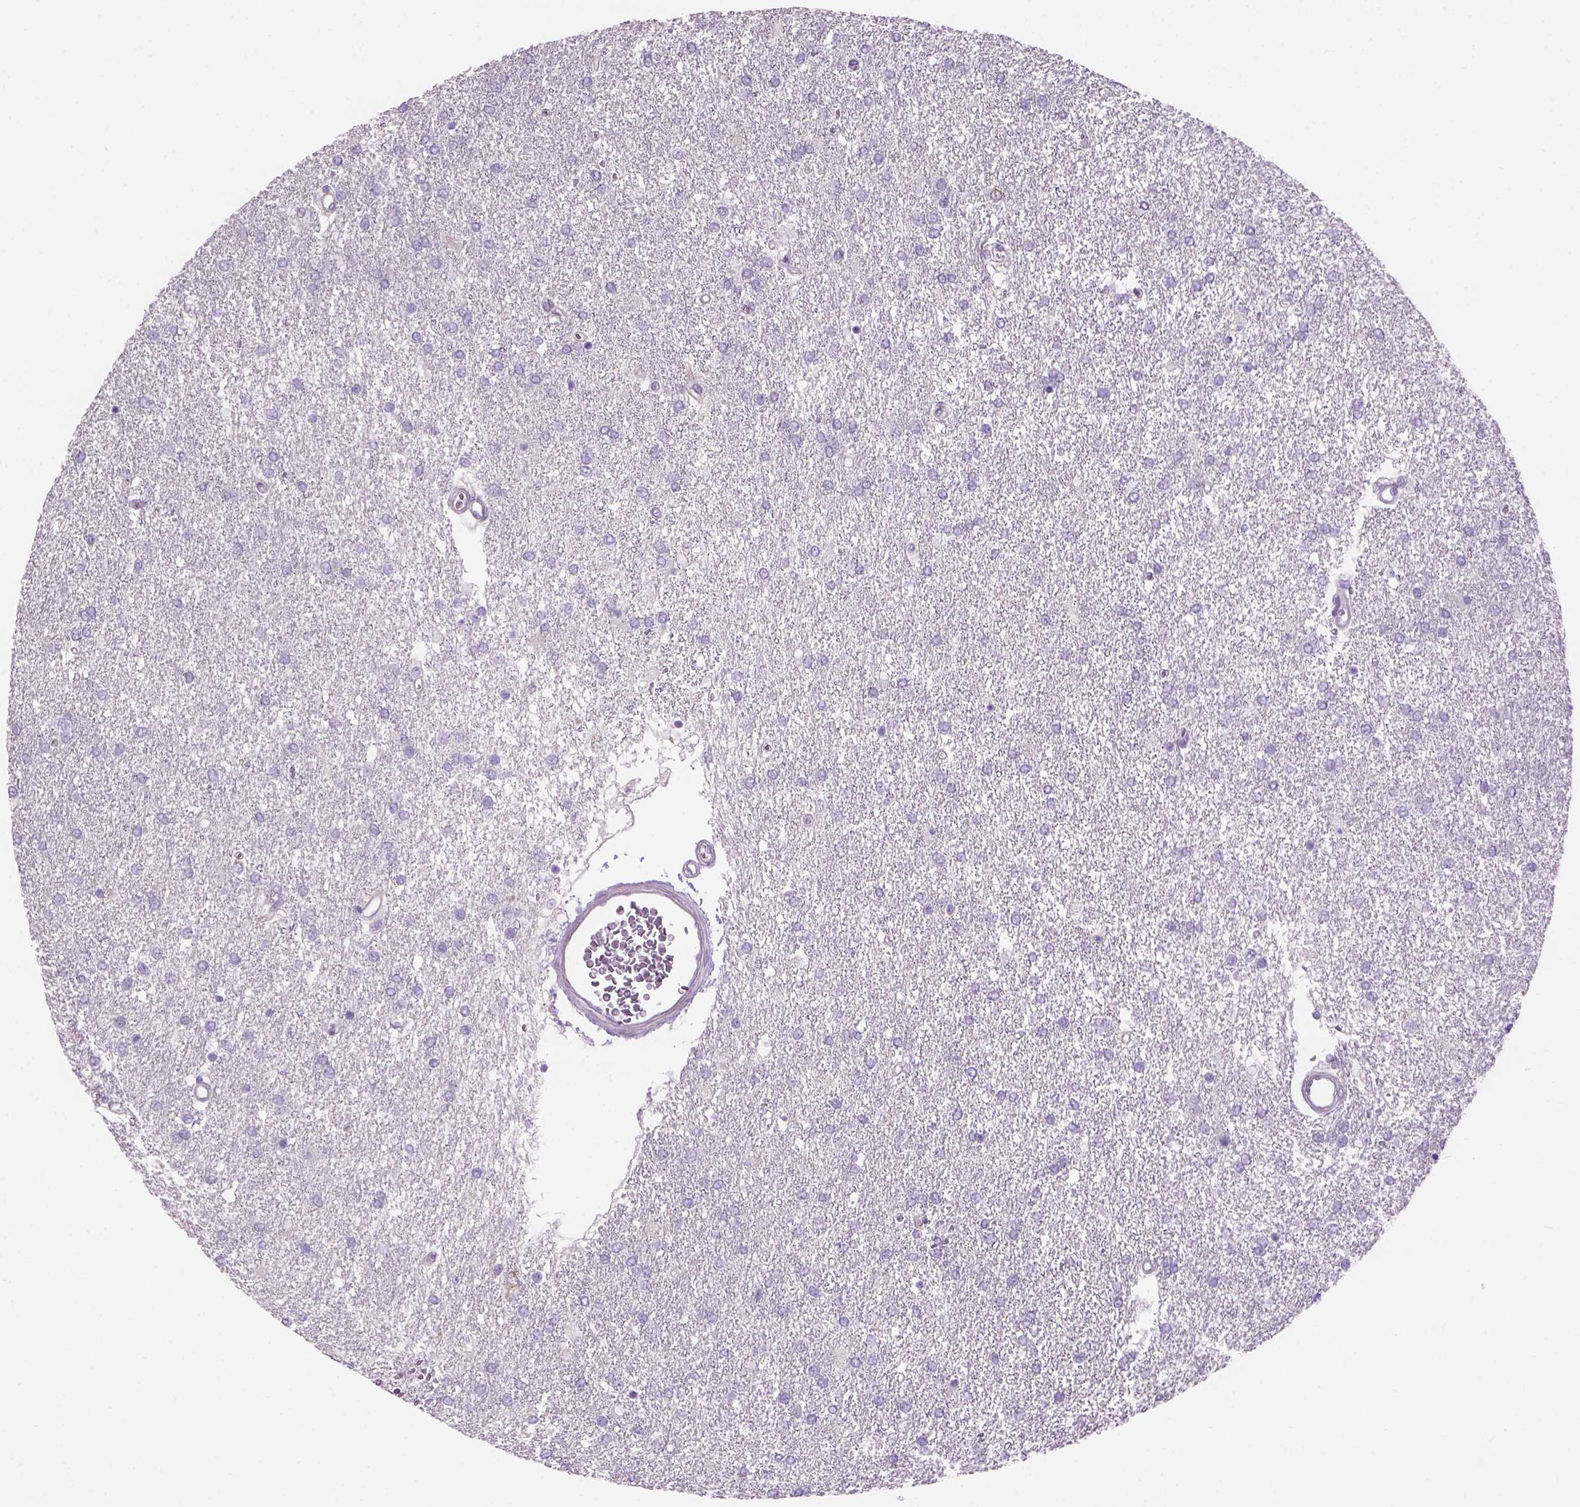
{"staining": {"intensity": "negative", "quantity": "none", "location": "none"}, "tissue": "glioma", "cell_type": "Tumor cells", "image_type": "cancer", "snomed": [{"axis": "morphology", "description": "Glioma, malignant, High grade"}, {"axis": "topography", "description": "Brain"}], "caption": "Glioma was stained to show a protein in brown. There is no significant positivity in tumor cells. (DAB immunohistochemistry visualized using brightfield microscopy, high magnification).", "gene": "CD84", "patient": {"sex": "female", "age": 61}}